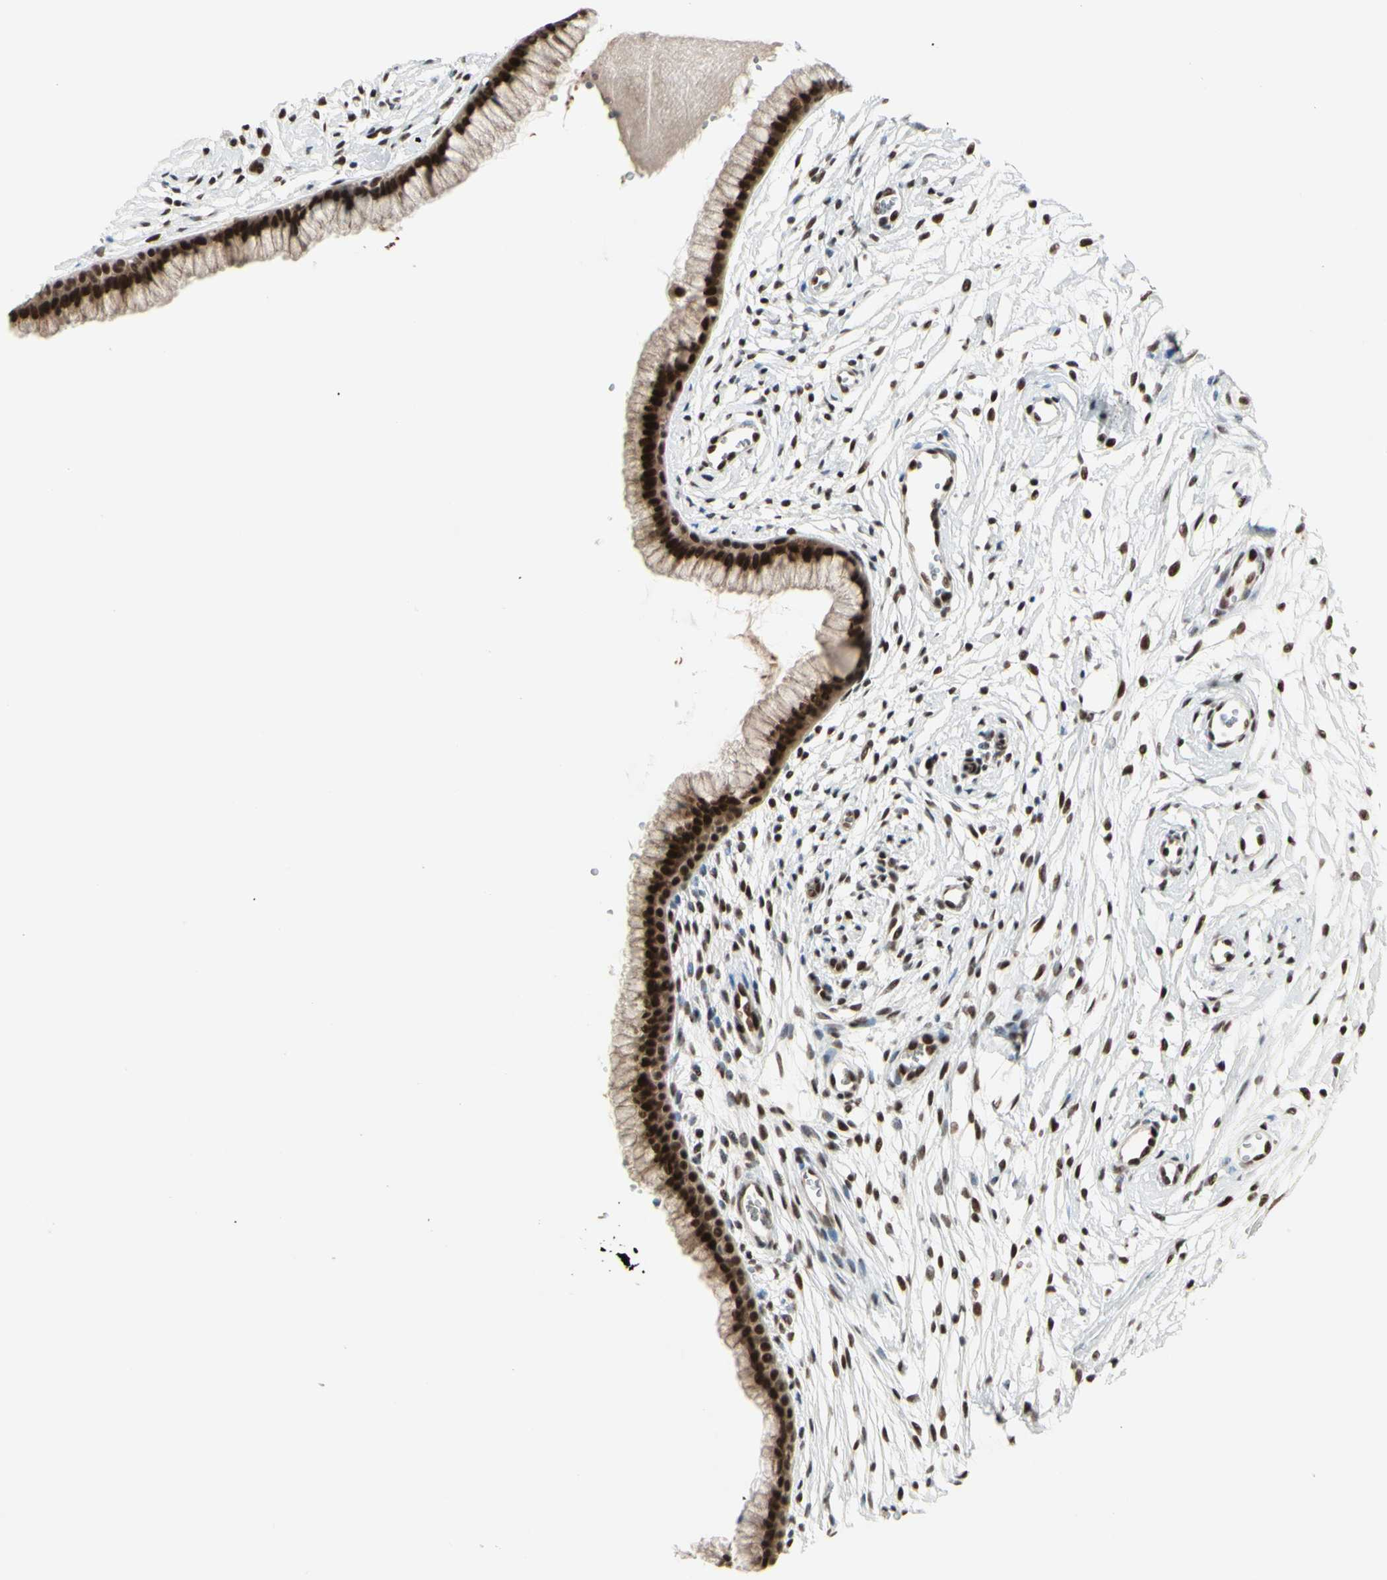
{"staining": {"intensity": "strong", "quantity": ">75%", "location": "nuclear"}, "tissue": "cervix", "cell_type": "Glandular cells", "image_type": "normal", "snomed": [{"axis": "morphology", "description": "Normal tissue, NOS"}, {"axis": "topography", "description": "Cervix"}], "caption": "Immunohistochemical staining of normal human cervix displays >75% levels of strong nuclear protein positivity in approximately >75% of glandular cells.", "gene": "CHAMP1", "patient": {"sex": "female", "age": 39}}